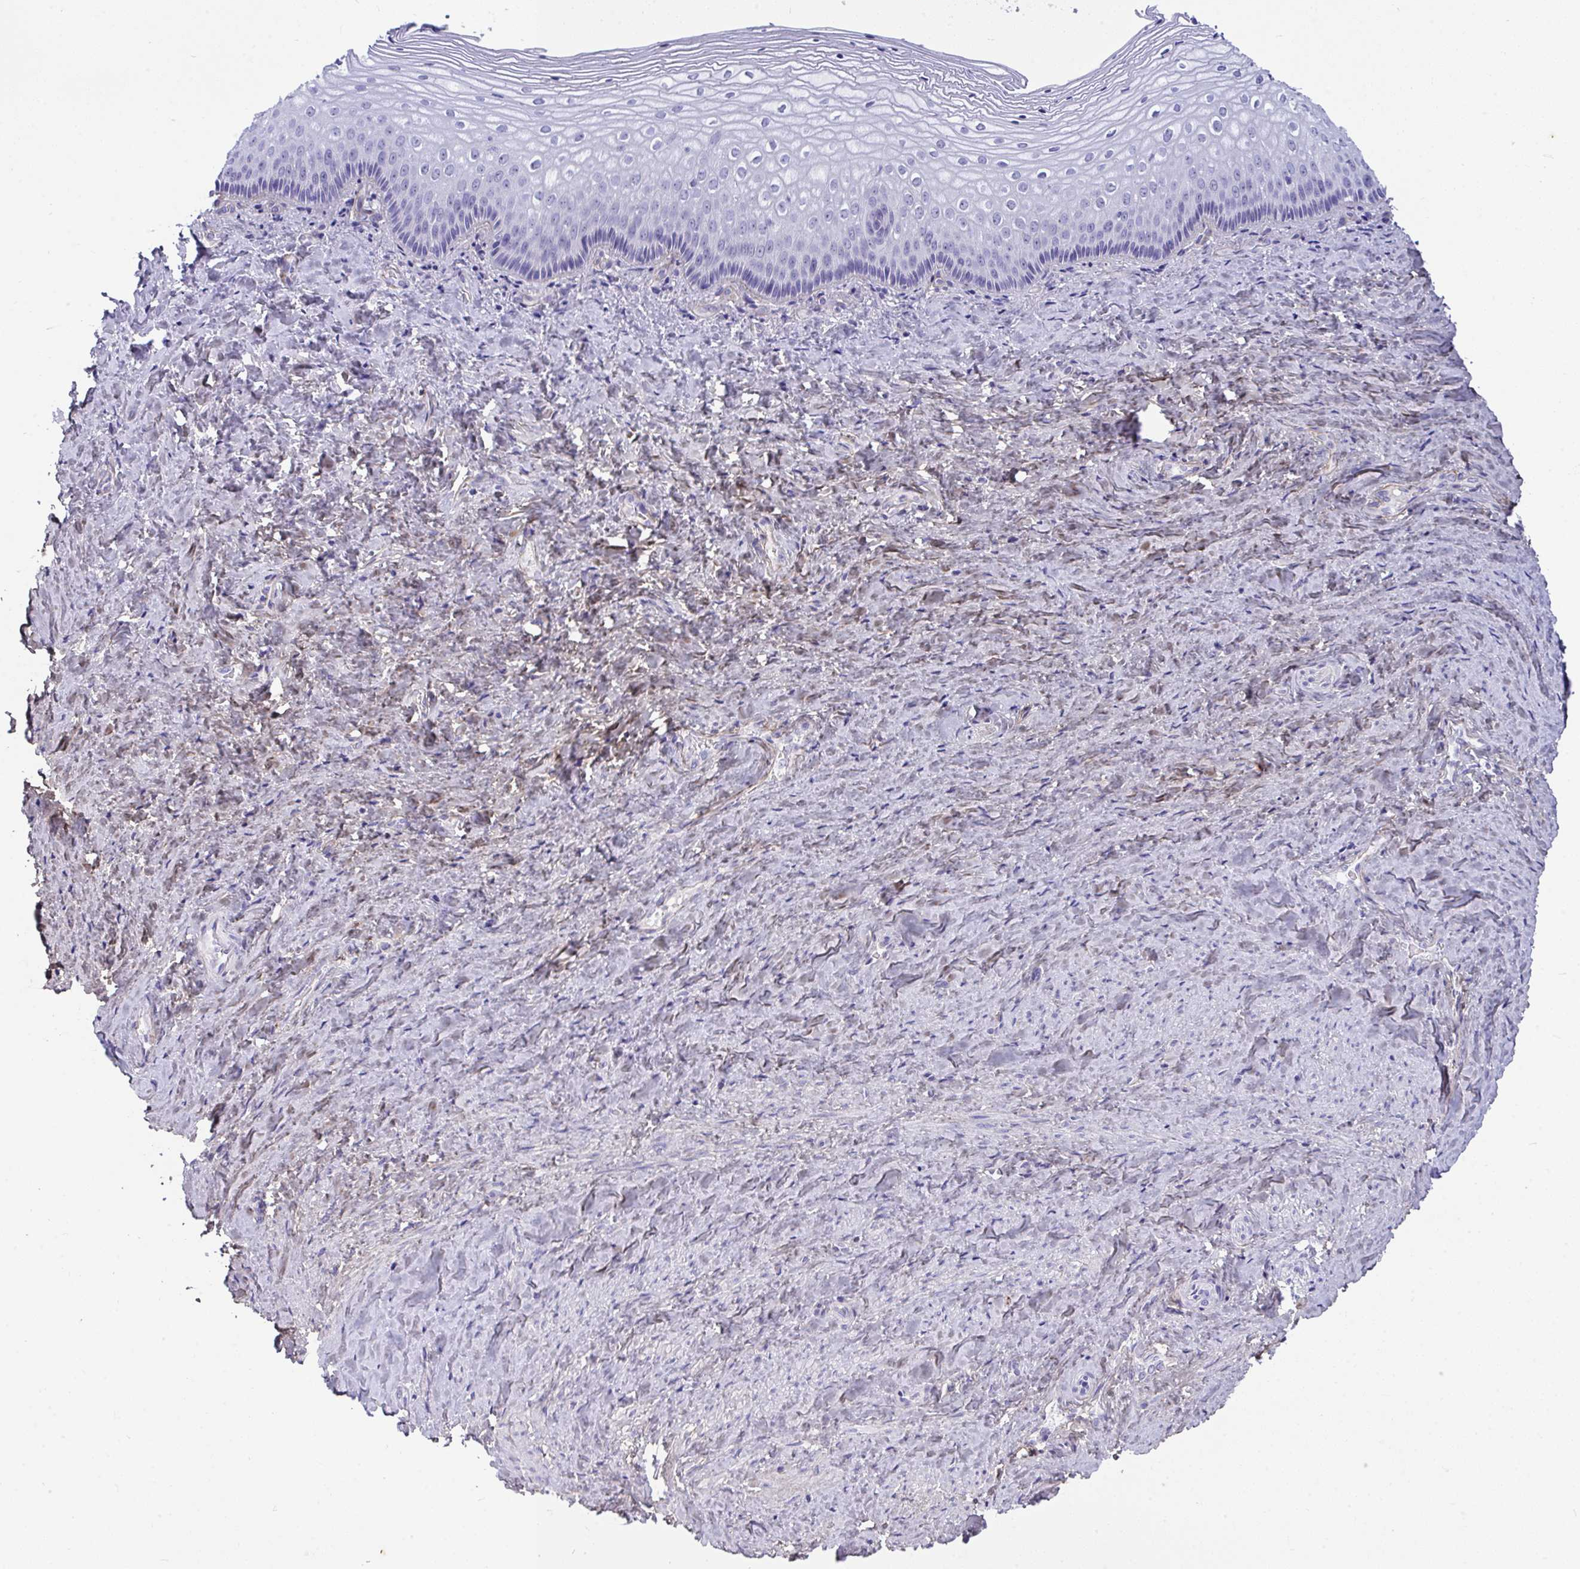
{"staining": {"intensity": "negative", "quantity": "none", "location": "none"}, "tissue": "vagina", "cell_type": "Squamous epithelial cells", "image_type": "normal", "snomed": [{"axis": "morphology", "description": "Normal tissue, NOS"}, {"axis": "topography", "description": "Vagina"}], "caption": "DAB immunohistochemical staining of benign human vagina shows no significant expression in squamous epithelial cells. (Brightfield microscopy of DAB immunohistochemistry at high magnification).", "gene": "LHFPL6", "patient": {"sex": "female", "age": 45}}